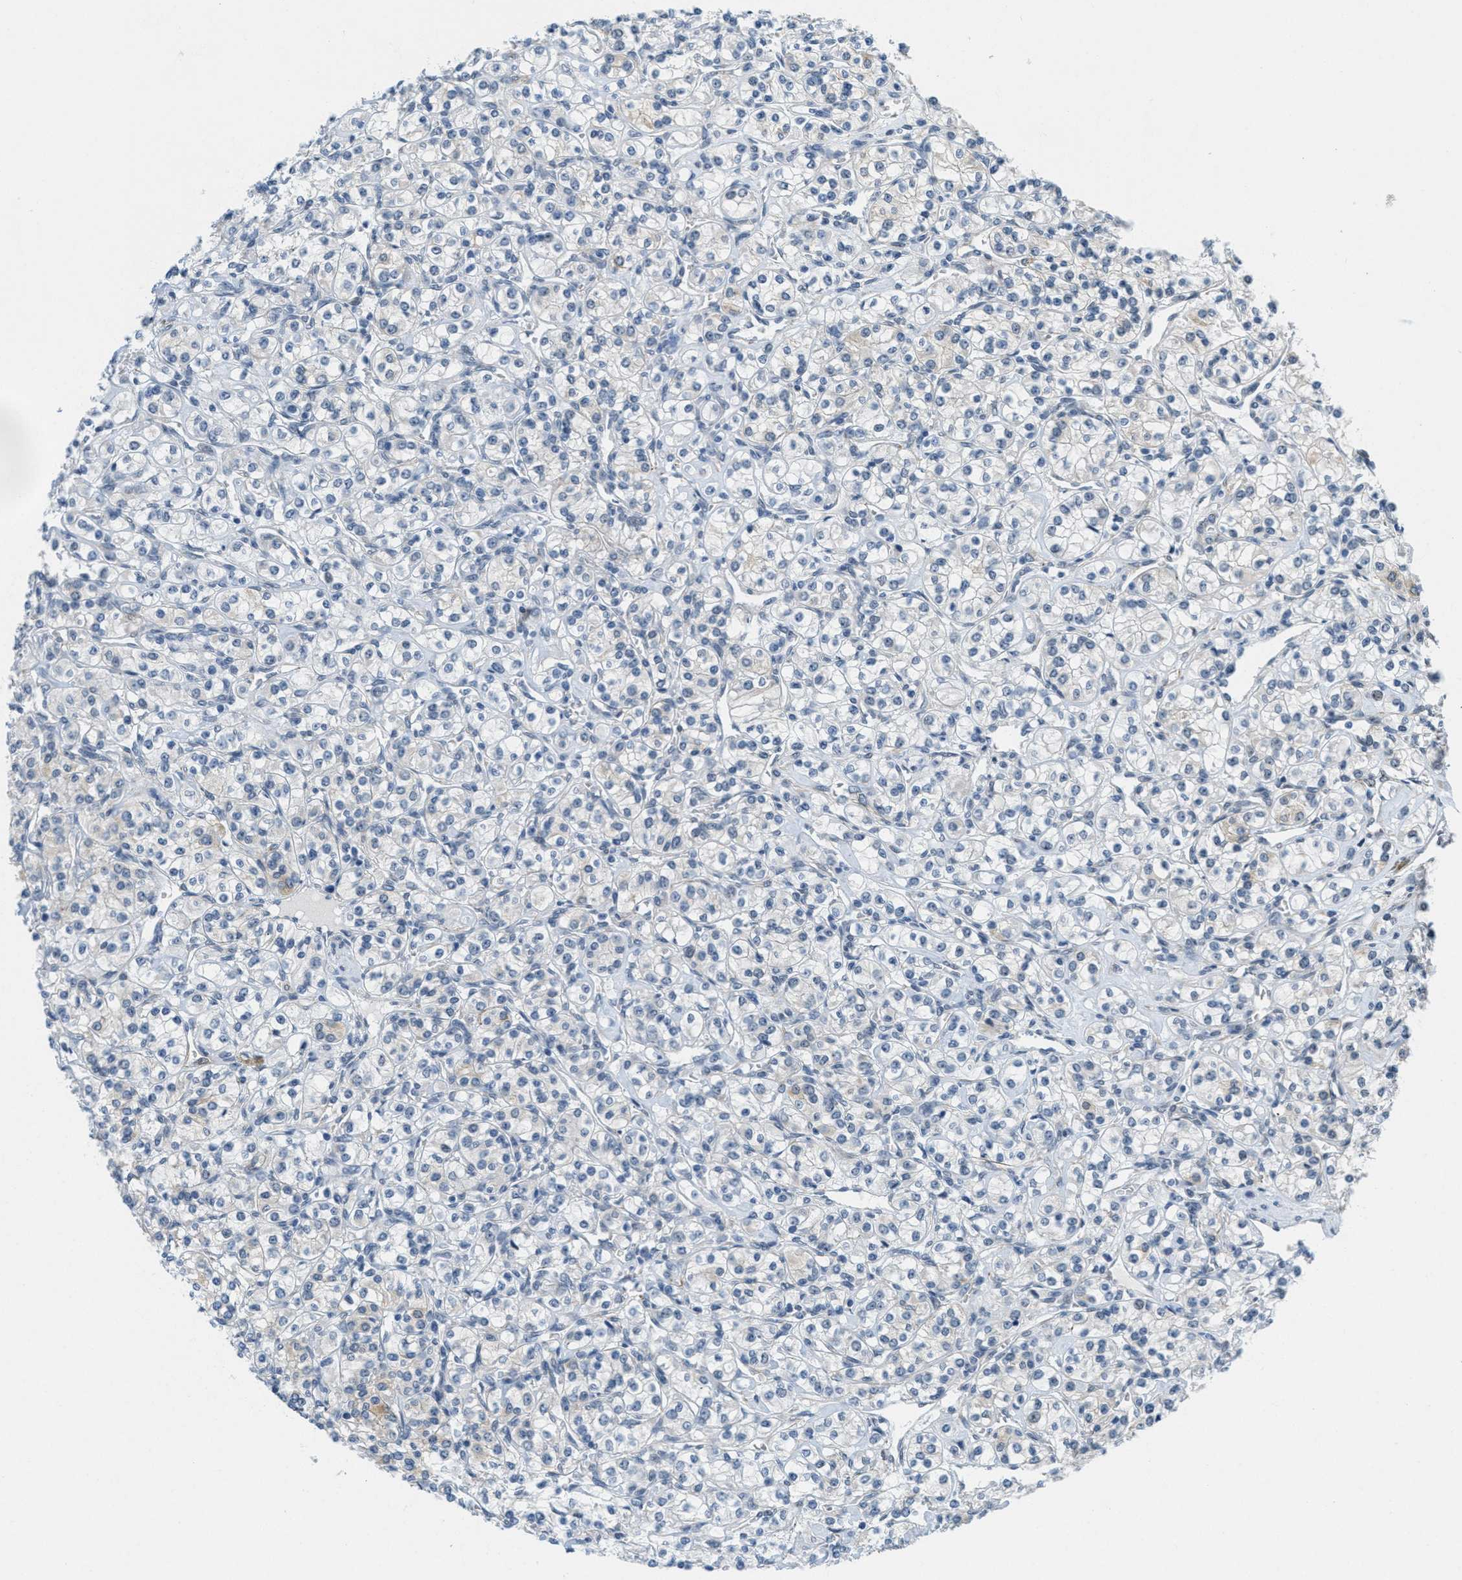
{"staining": {"intensity": "negative", "quantity": "none", "location": "none"}, "tissue": "renal cancer", "cell_type": "Tumor cells", "image_type": "cancer", "snomed": [{"axis": "morphology", "description": "Adenocarcinoma, NOS"}, {"axis": "topography", "description": "Kidney"}], "caption": "A photomicrograph of renal adenocarcinoma stained for a protein displays no brown staining in tumor cells.", "gene": "HS3ST2", "patient": {"sex": "male", "age": 77}}